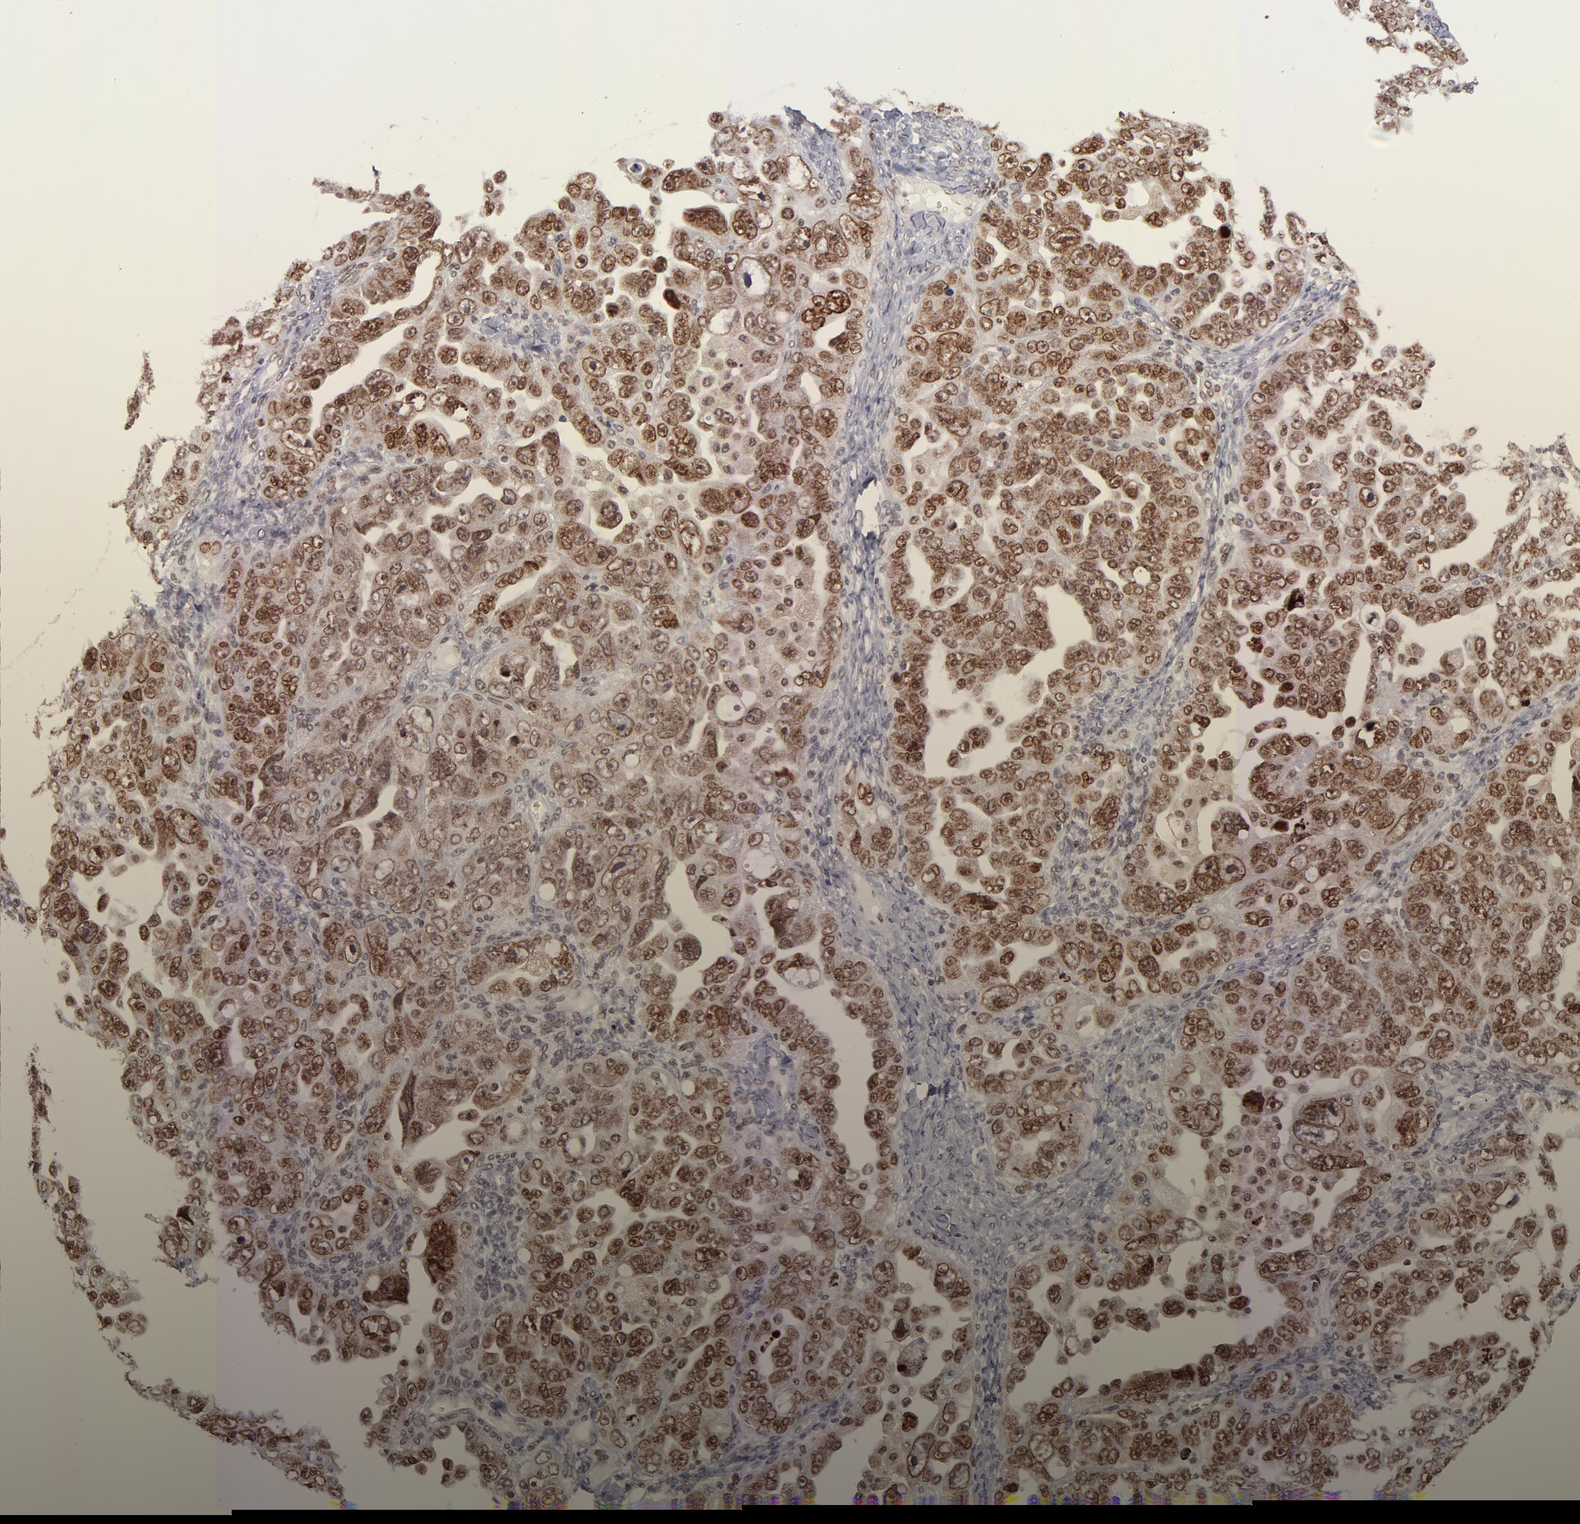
{"staining": {"intensity": "moderate", "quantity": ">75%", "location": "cytoplasmic/membranous,nuclear"}, "tissue": "ovarian cancer", "cell_type": "Tumor cells", "image_type": "cancer", "snomed": [{"axis": "morphology", "description": "Cystadenocarcinoma, serous, NOS"}, {"axis": "topography", "description": "Ovary"}], "caption": "Protein analysis of ovarian cancer (serous cystadenocarcinoma) tissue demonstrates moderate cytoplasmic/membranous and nuclear expression in approximately >75% of tumor cells.", "gene": "TOP1MT", "patient": {"sex": "female", "age": 66}}